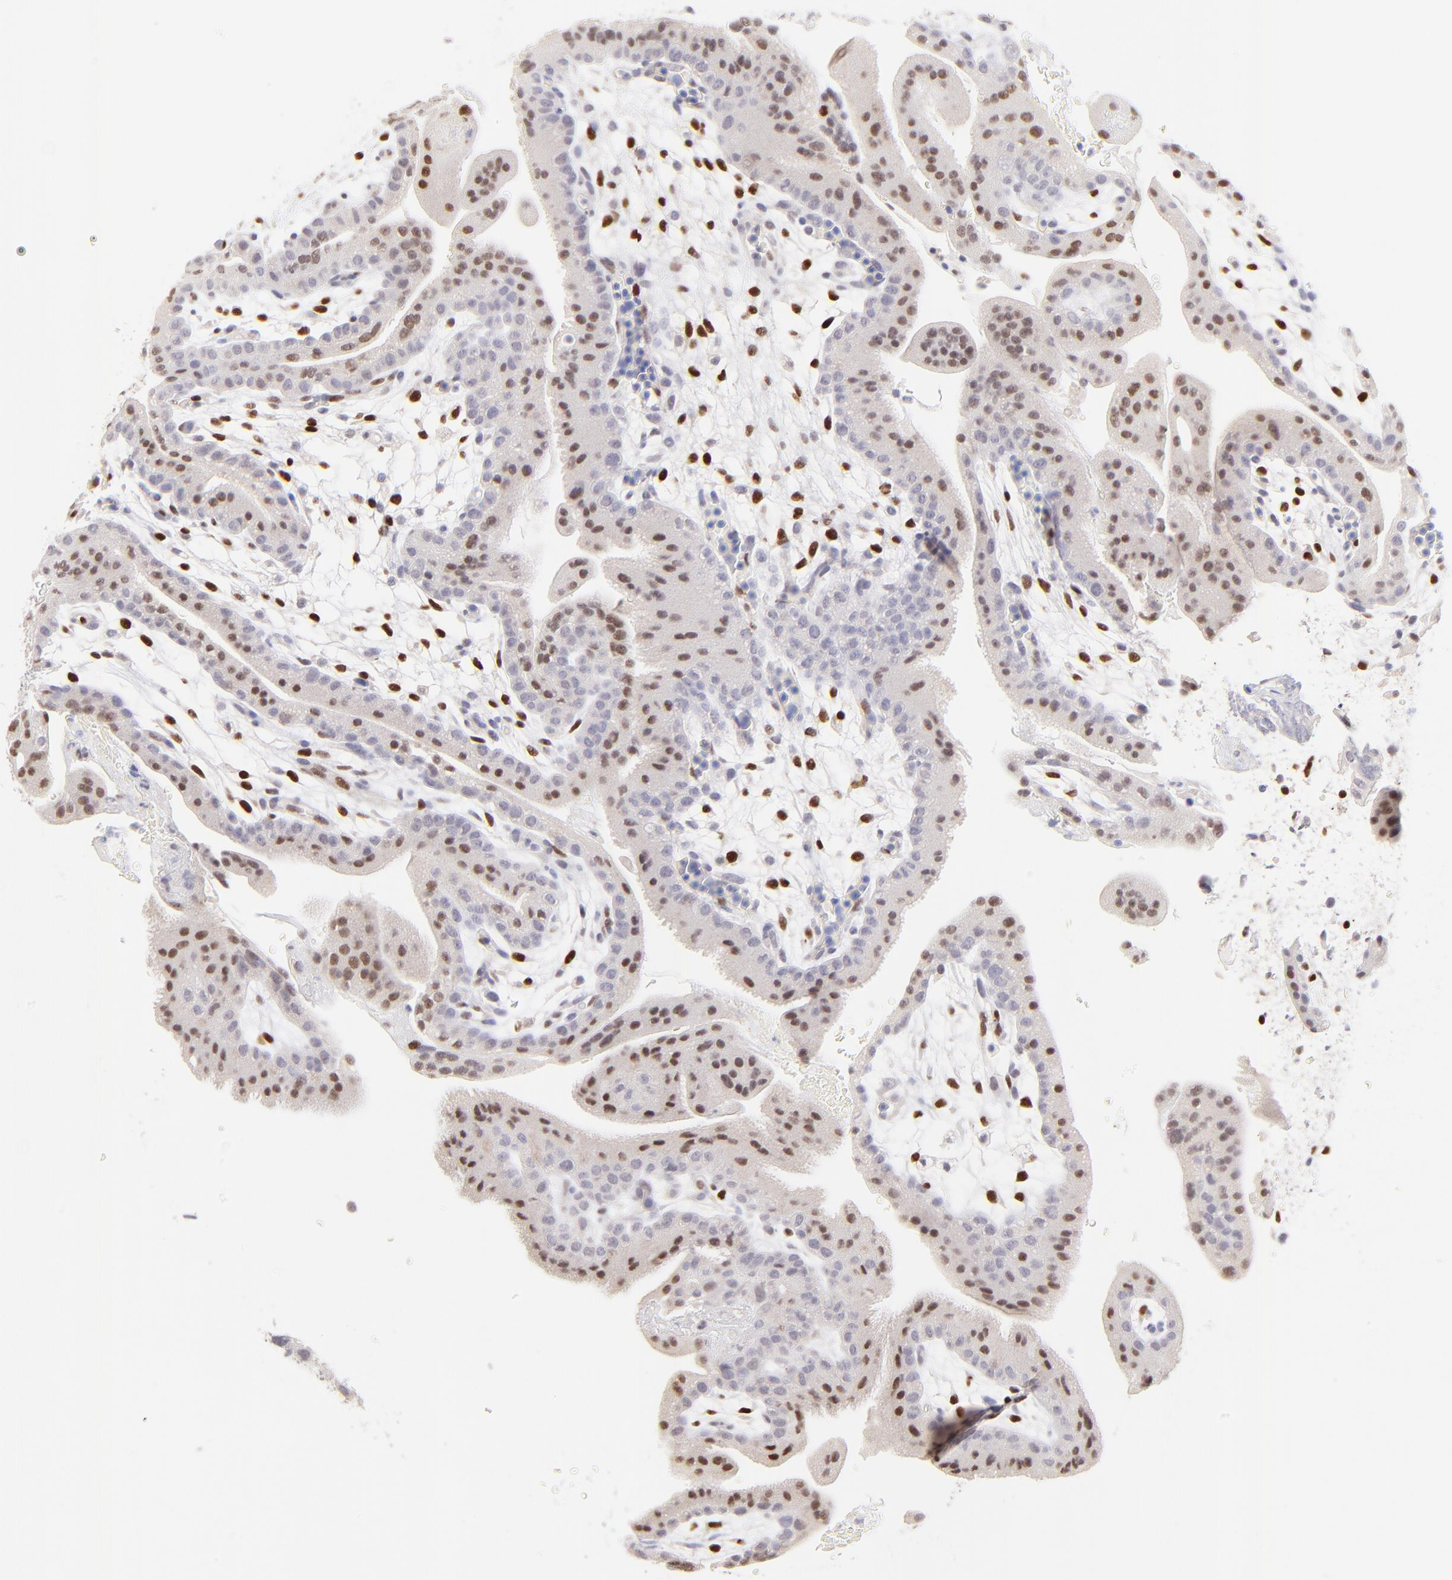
{"staining": {"intensity": "moderate", "quantity": "25%-75%", "location": "nuclear"}, "tissue": "placenta", "cell_type": "Trophoblastic cells", "image_type": "normal", "snomed": [{"axis": "morphology", "description": "Normal tissue, NOS"}, {"axis": "topography", "description": "Placenta"}], "caption": "Immunohistochemical staining of benign placenta displays 25%-75% levels of moderate nuclear protein staining in about 25%-75% of trophoblastic cells.", "gene": "KLF4", "patient": {"sex": "female", "age": 19}}